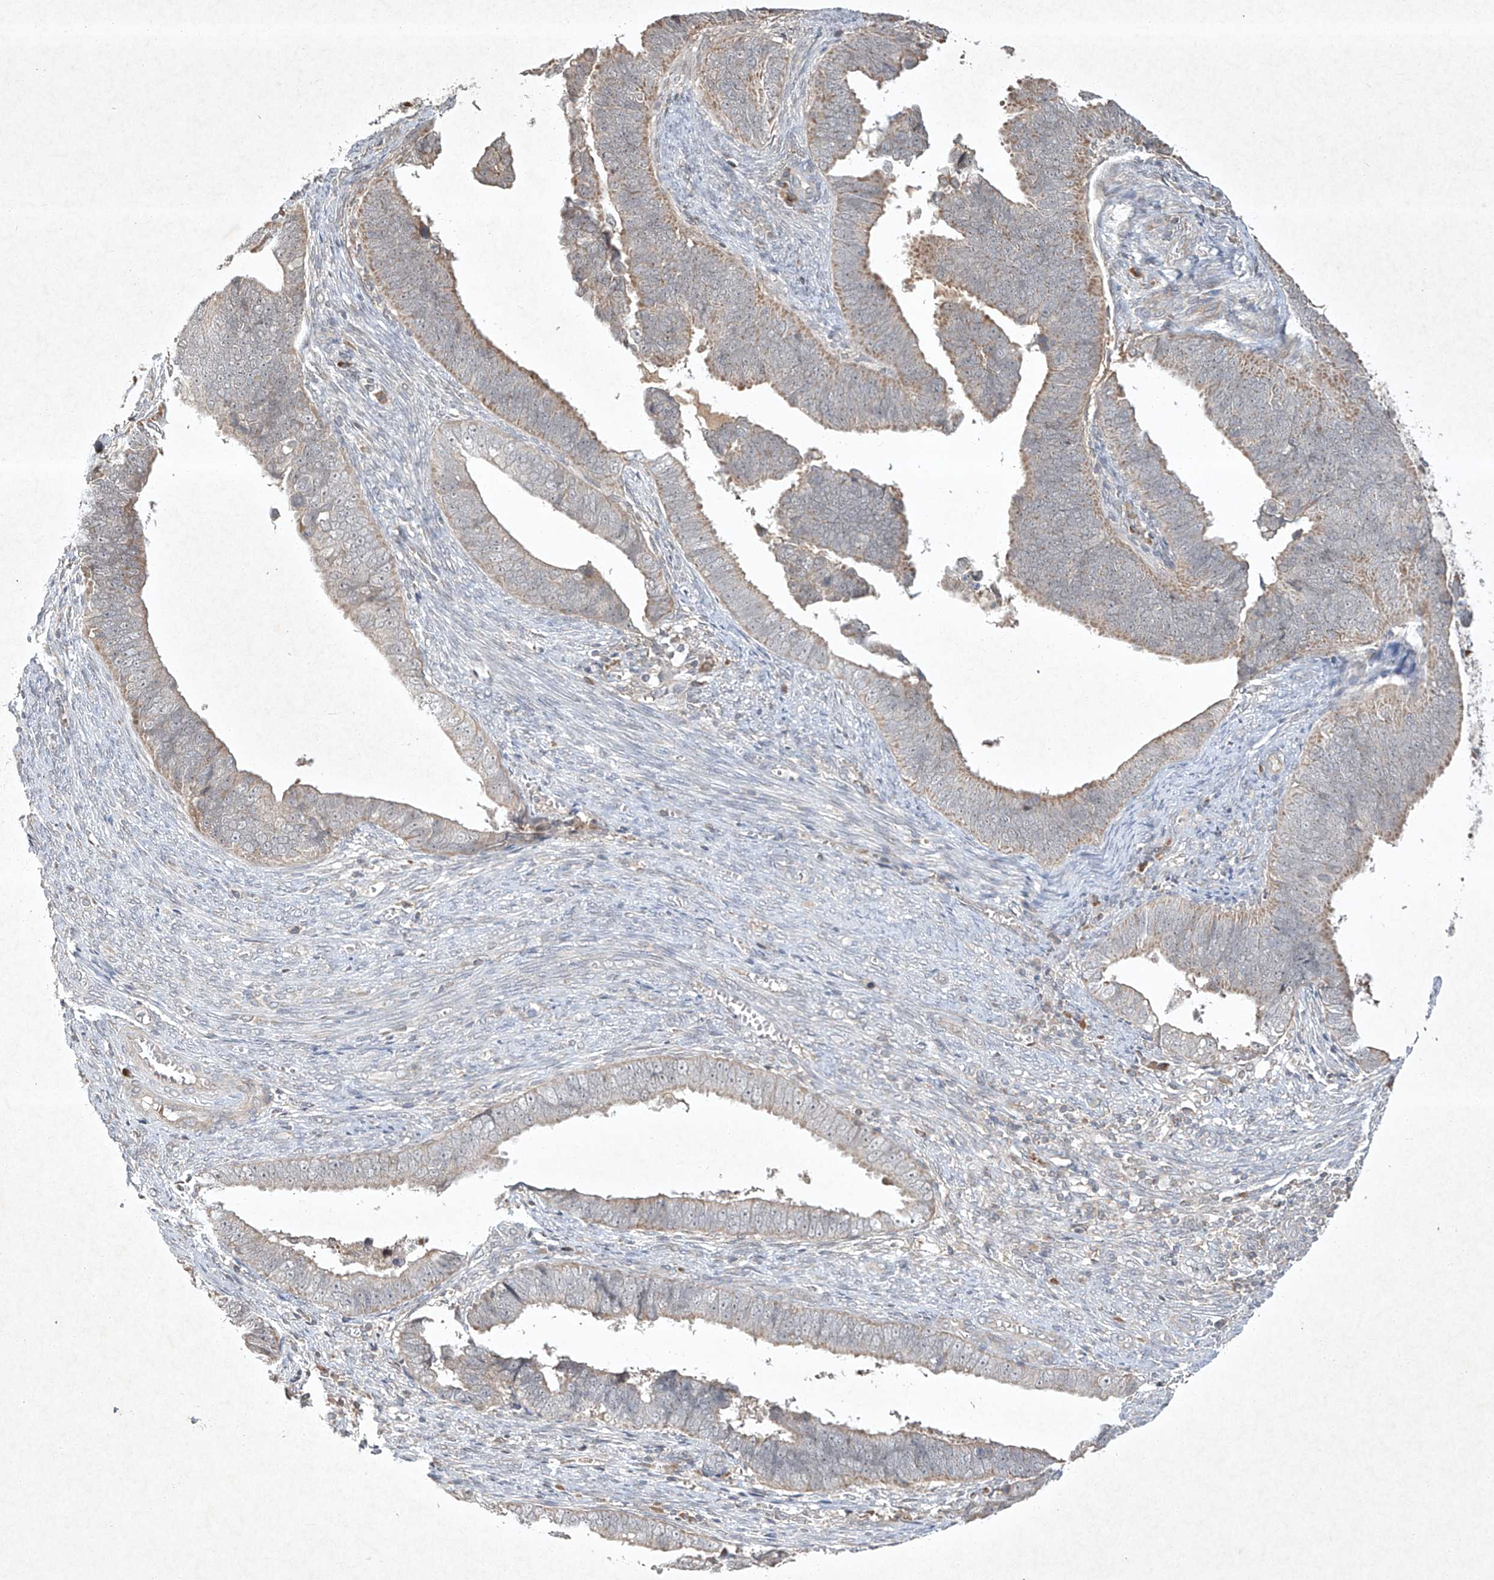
{"staining": {"intensity": "weak", "quantity": "25%-75%", "location": "cytoplasmic/membranous"}, "tissue": "endometrial cancer", "cell_type": "Tumor cells", "image_type": "cancer", "snomed": [{"axis": "morphology", "description": "Adenocarcinoma, NOS"}, {"axis": "topography", "description": "Endometrium"}], "caption": "Protein expression analysis of endometrial adenocarcinoma shows weak cytoplasmic/membranous positivity in about 25%-75% of tumor cells.", "gene": "BTRC", "patient": {"sex": "female", "age": 75}}